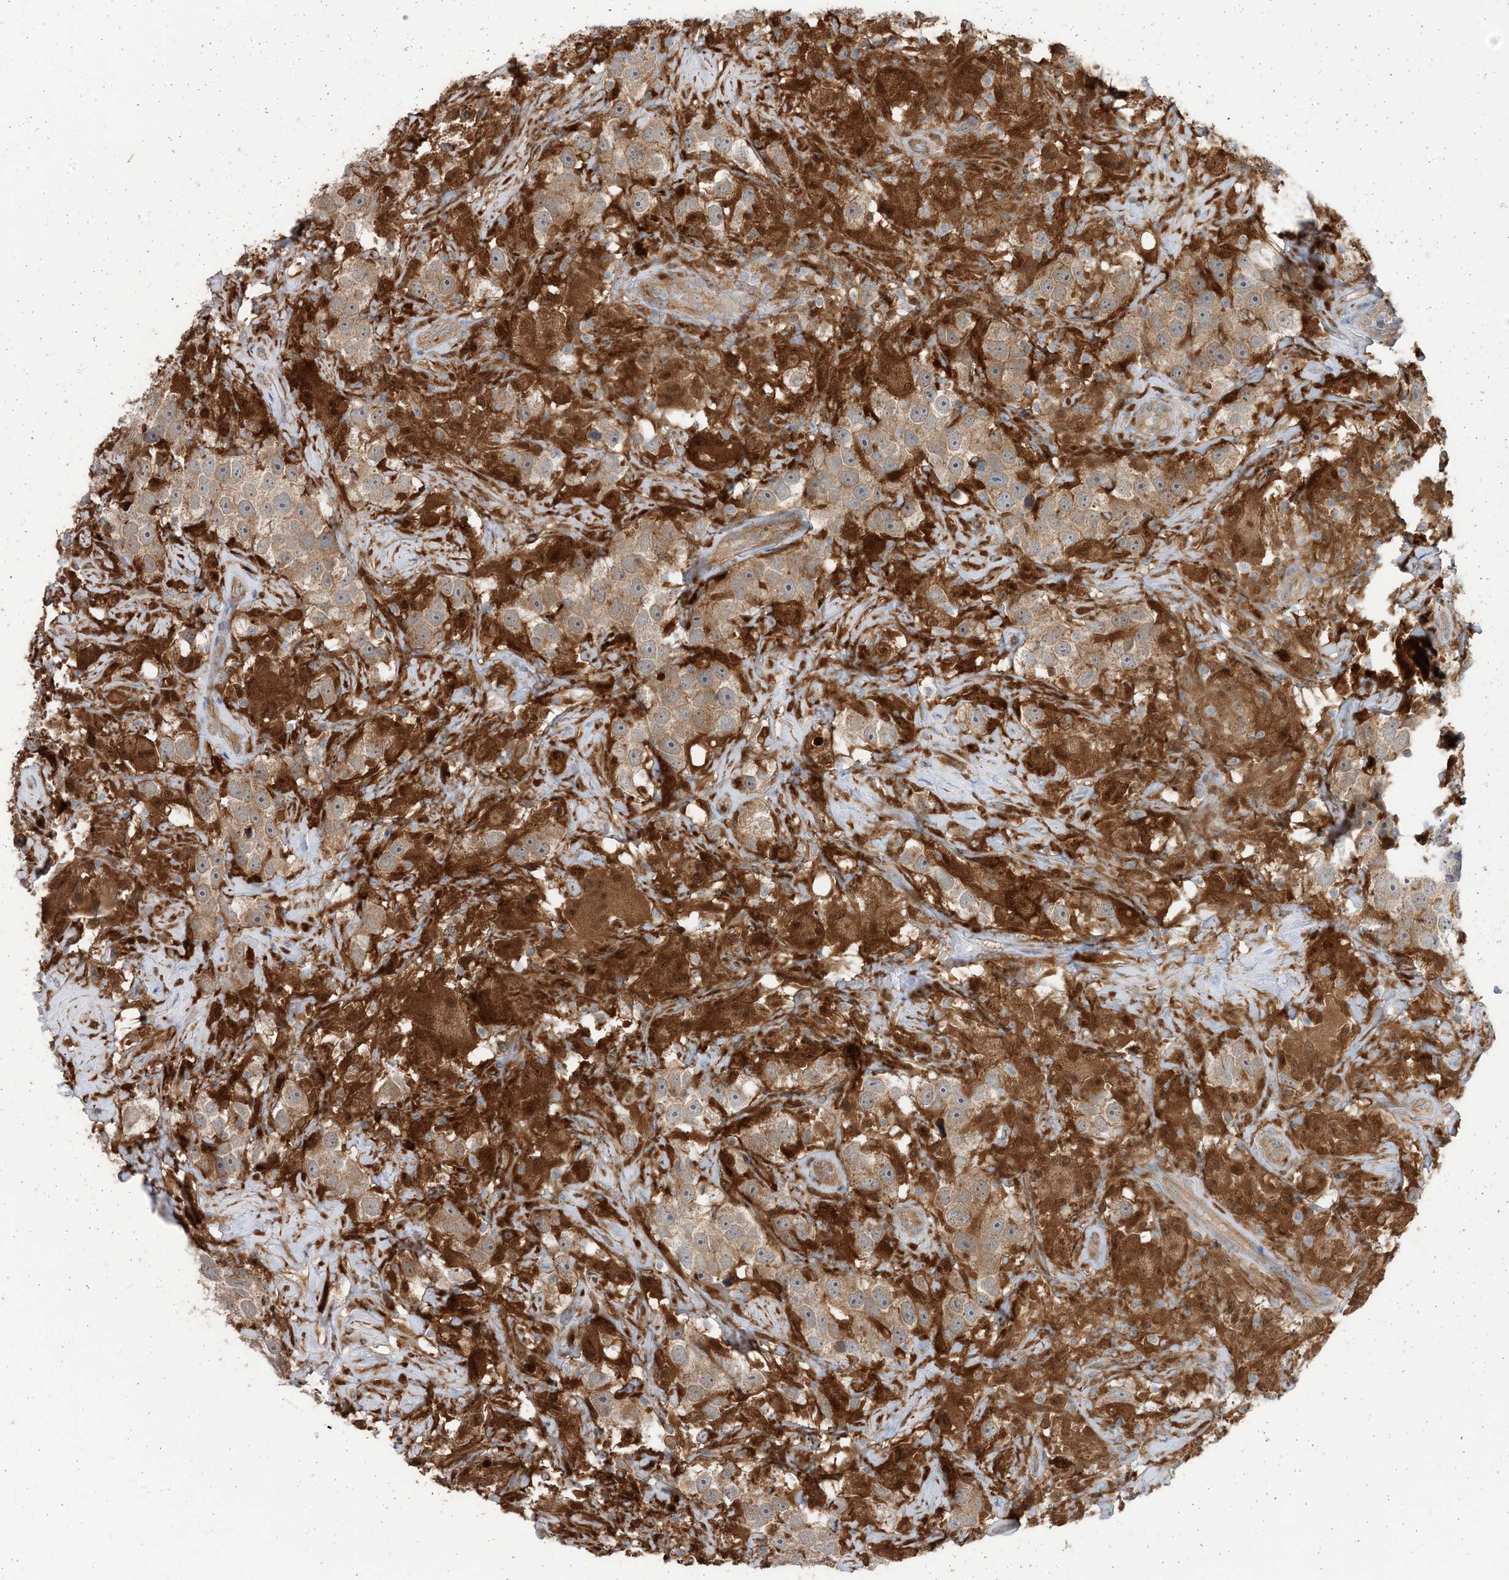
{"staining": {"intensity": "weak", "quantity": ">75%", "location": "cytoplasmic/membranous"}, "tissue": "testis cancer", "cell_type": "Tumor cells", "image_type": "cancer", "snomed": [{"axis": "morphology", "description": "Seminoma, NOS"}, {"axis": "topography", "description": "Testis"}], "caption": "Seminoma (testis) stained with a protein marker reveals weak staining in tumor cells.", "gene": "NAGK", "patient": {"sex": "male", "age": 49}}